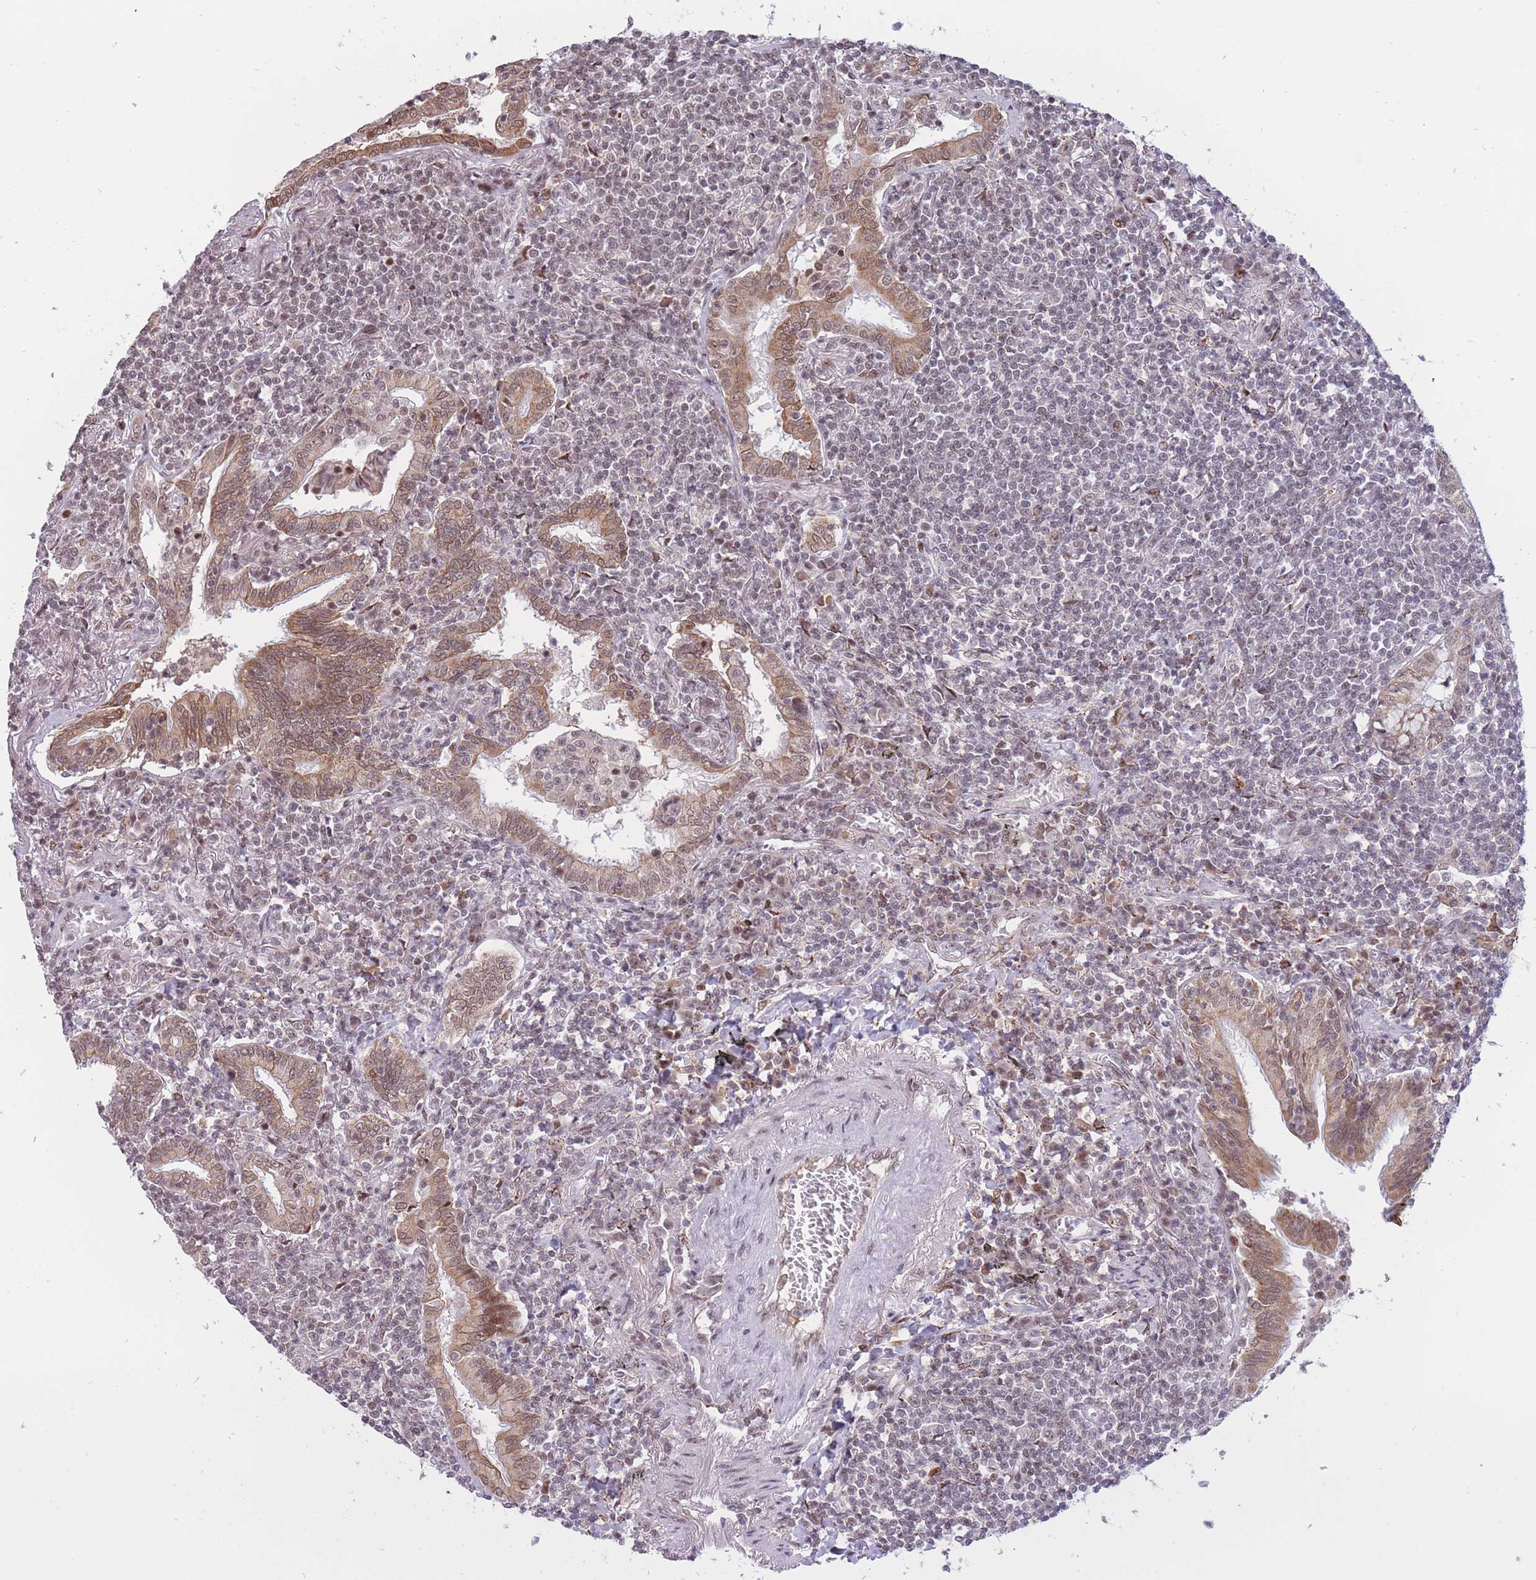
{"staining": {"intensity": "moderate", "quantity": "<25%", "location": "nuclear"}, "tissue": "lymphoma", "cell_type": "Tumor cells", "image_type": "cancer", "snomed": [{"axis": "morphology", "description": "Malignant lymphoma, non-Hodgkin's type, Low grade"}, {"axis": "topography", "description": "Lung"}], "caption": "There is low levels of moderate nuclear expression in tumor cells of lymphoma, as demonstrated by immunohistochemical staining (brown color).", "gene": "TARBP2", "patient": {"sex": "female", "age": 71}}